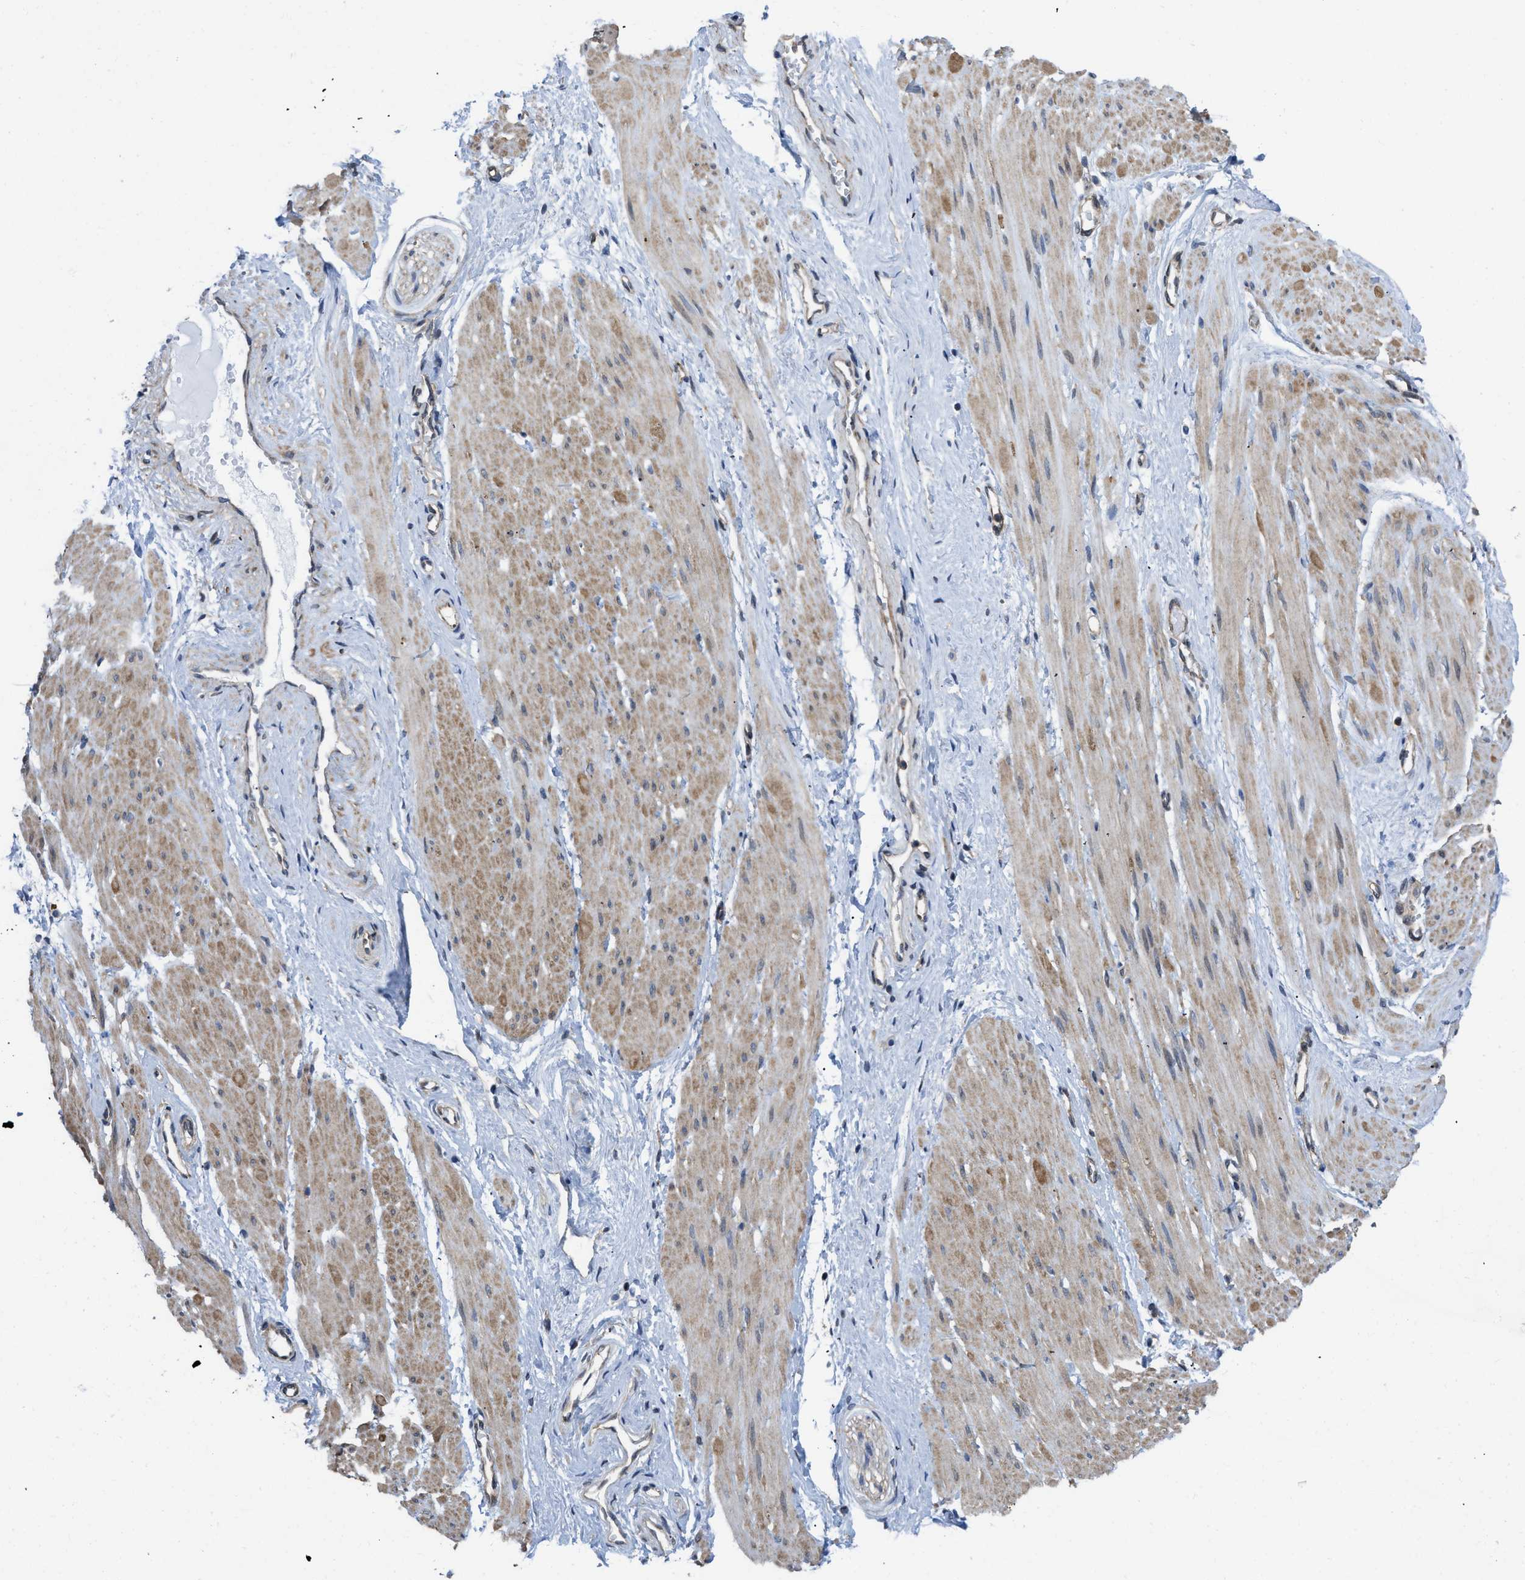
{"staining": {"intensity": "weak", "quantity": "25%-75%", "location": "cytoplasmic/membranous"}, "tissue": "adipose tissue", "cell_type": "Adipocytes", "image_type": "normal", "snomed": [{"axis": "morphology", "description": "Normal tissue, NOS"}, {"axis": "topography", "description": "Soft tissue"}, {"axis": "topography", "description": "Vascular tissue"}], "caption": "IHC of unremarkable adipose tissue exhibits low levels of weak cytoplasmic/membranous staining in about 25%-75% of adipocytes. (Stains: DAB (3,3'-diaminobenzidine) in brown, nuclei in blue, Microscopy: brightfield microscopy at high magnification).", "gene": "MYO18A", "patient": {"sex": "female", "age": 35}}